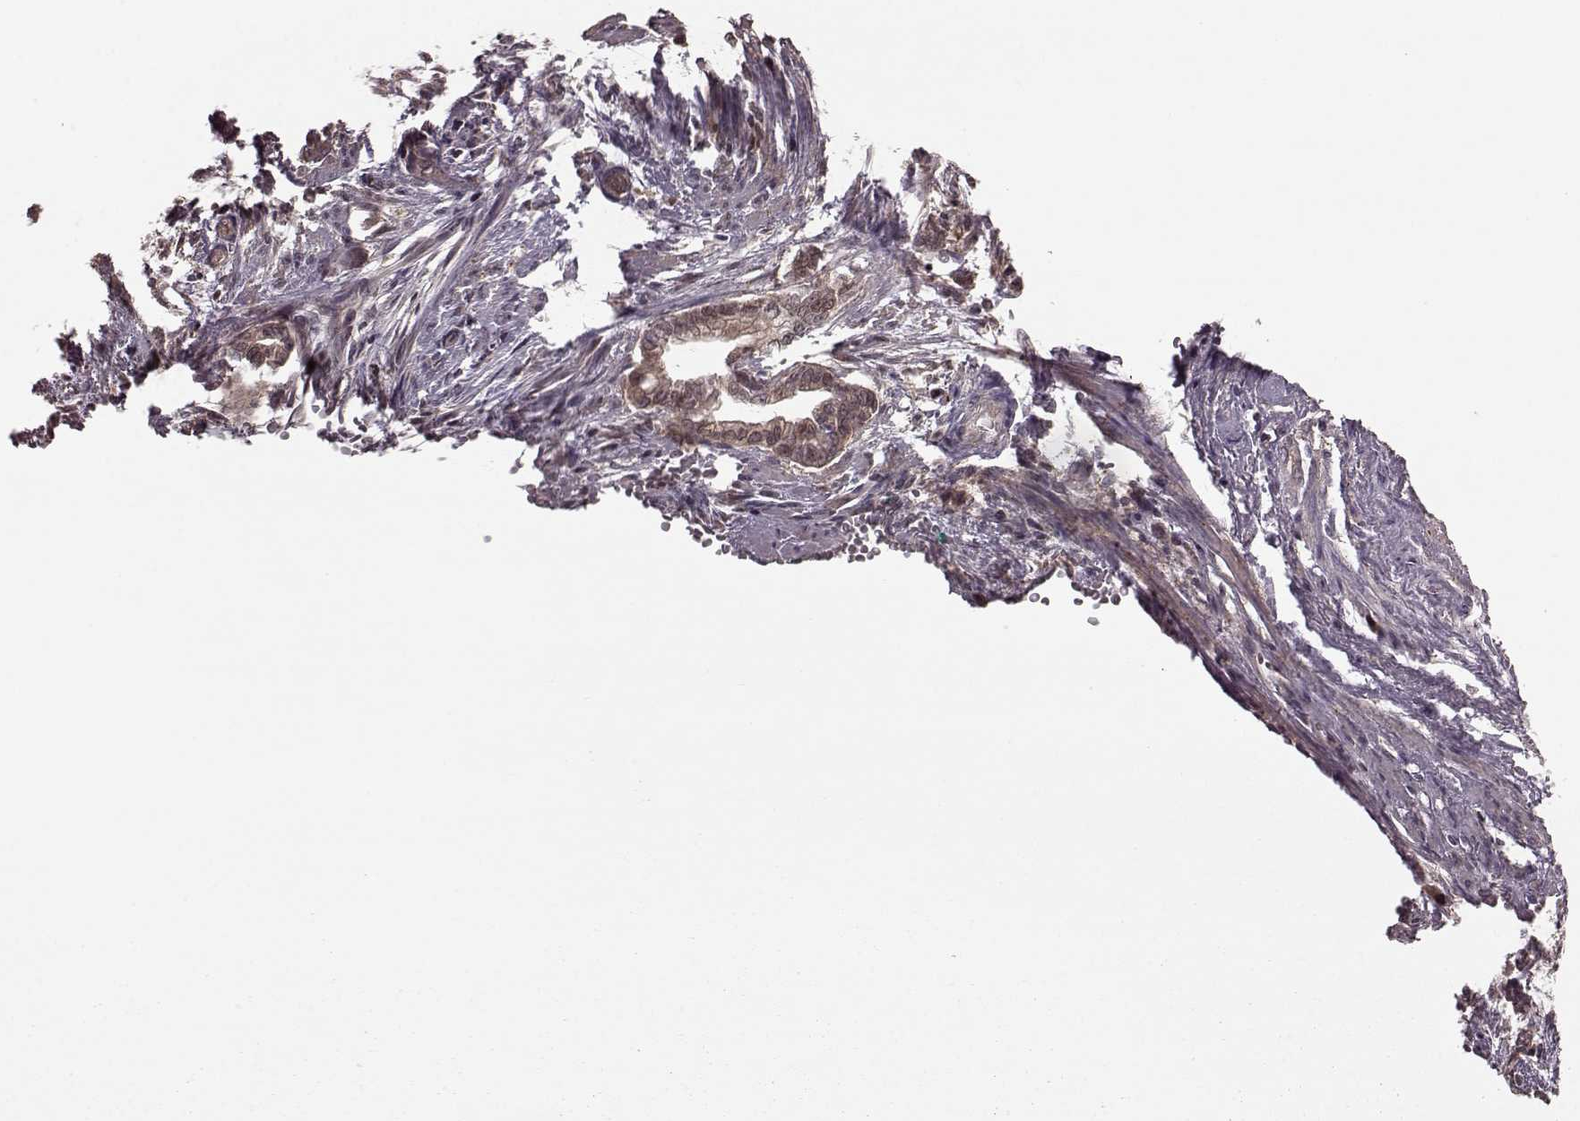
{"staining": {"intensity": "weak", "quantity": "25%-75%", "location": "cytoplasmic/membranous"}, "tissue": "cervical cancer", "cell_type": "Tumor cells", "image_type": "cancer", "snomed": [{"axis": "morphology", "description": "Adenocarcinoma, NOS"}, {"axis": "topography", "description": "Cervix"}], "caption": "High-magnification brightfield microscopy of cervical cancer (adenocarcinoma) stained with DAB (brown) and counterstained with hematoxylin (blue). tumor cells exhibit weak cytoplasmic/membranous expression is appreciated in approximately25%-75% of cells.", "gene": "GSS", "patient": {"sex": "female", "age": 62}}